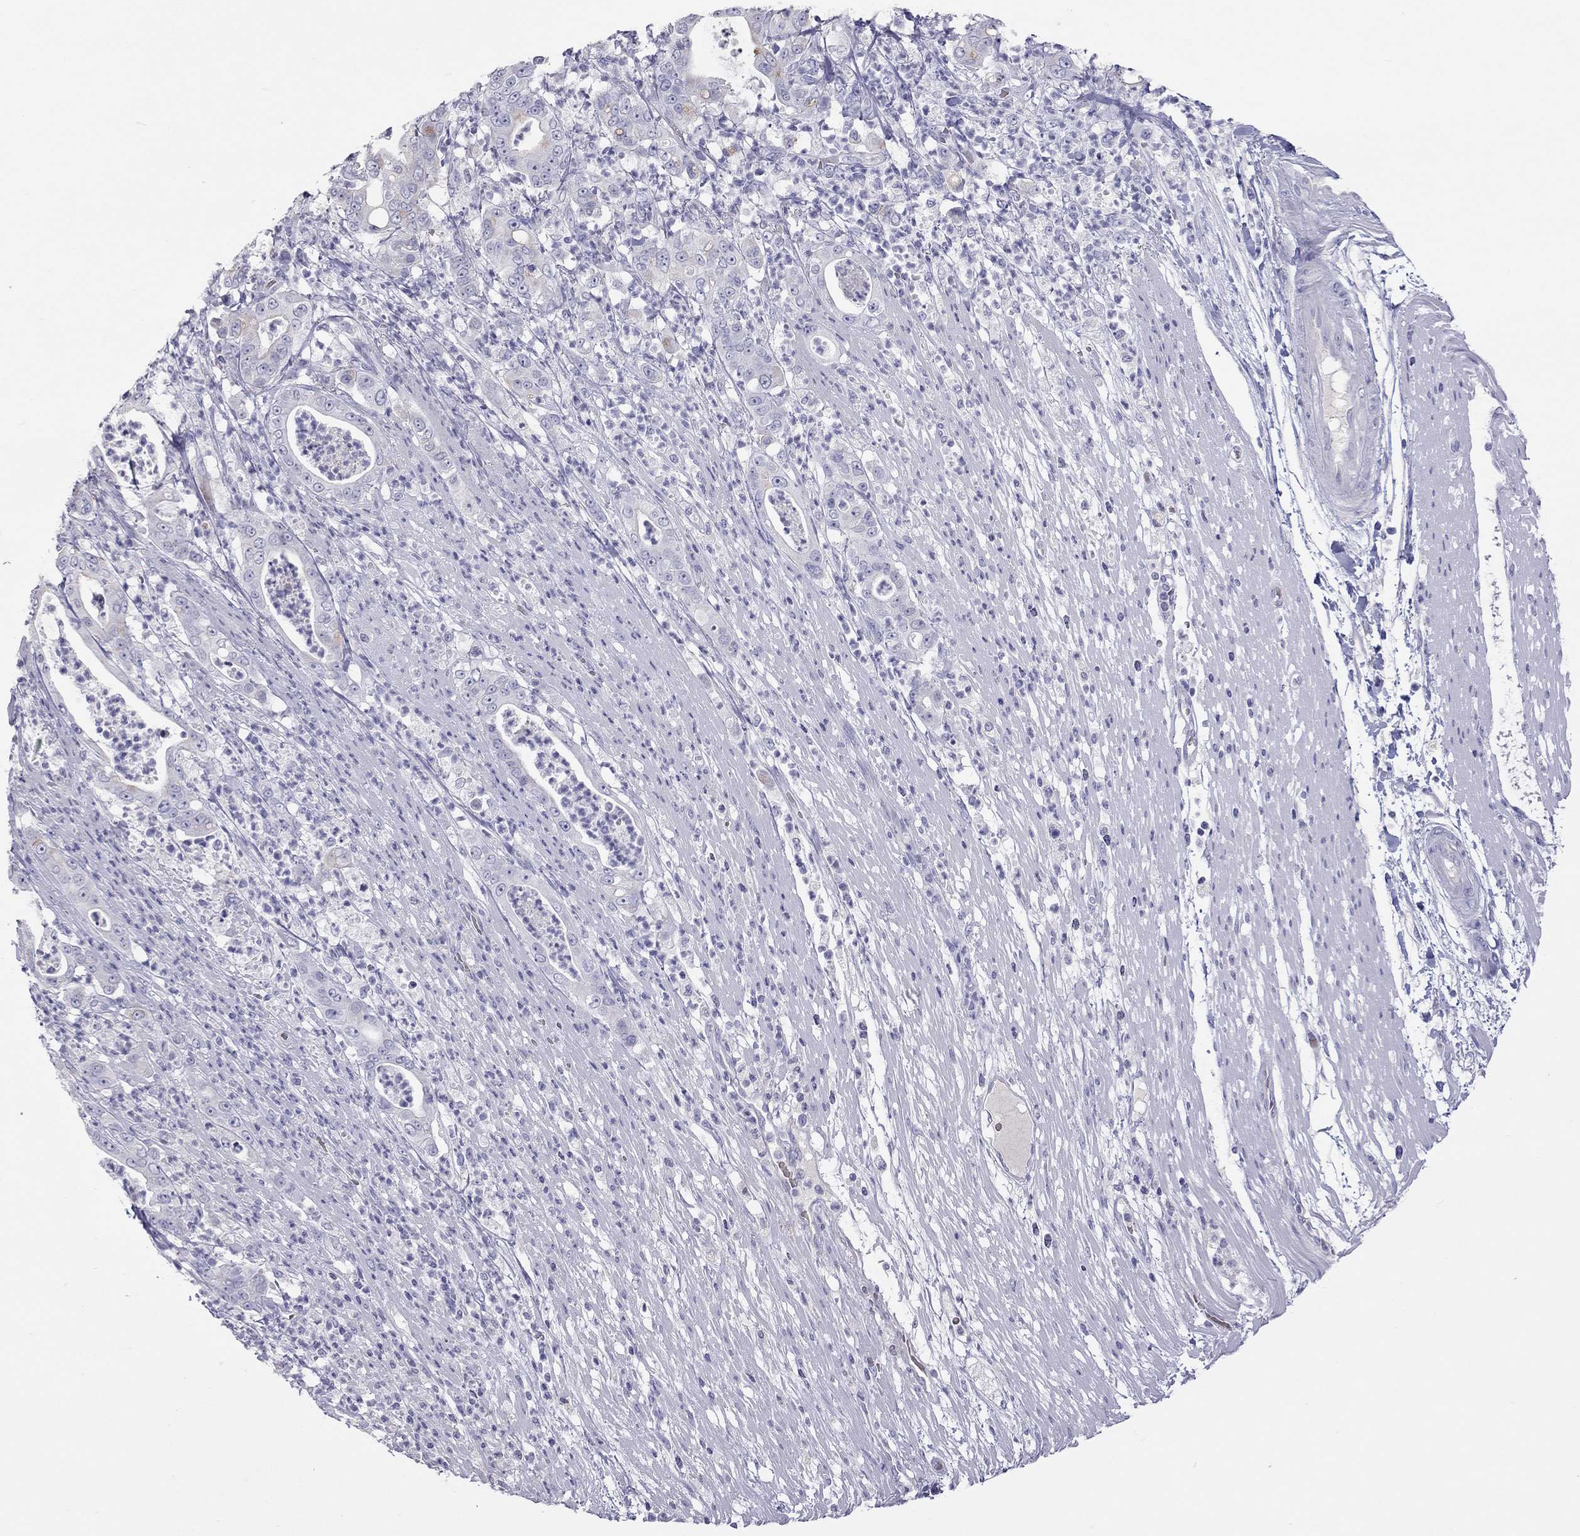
{"staining": {"intensity": "negative", "quantity": "none", "location": "none"}, "tissue": "pancreatic cancer", "cell_type": "Tumor cells", "image_type": "cancer", "snomed": [{"axis": "morphology", "description": "Adenocarcinoma, NOS"}, {"axis": "topography", "description": "Pancreas"}], "caption": "Immunohistochemistry image of neoplastic tissue: human pancreatic adenocarcinoma stained with DAB (3,3'-diaminobenzidine) reveals no significant protein expression in tumor cells. Nuclei are stained in blue.", "gene": "MUC16", "patient": {"sex": "male", "age": 71}}